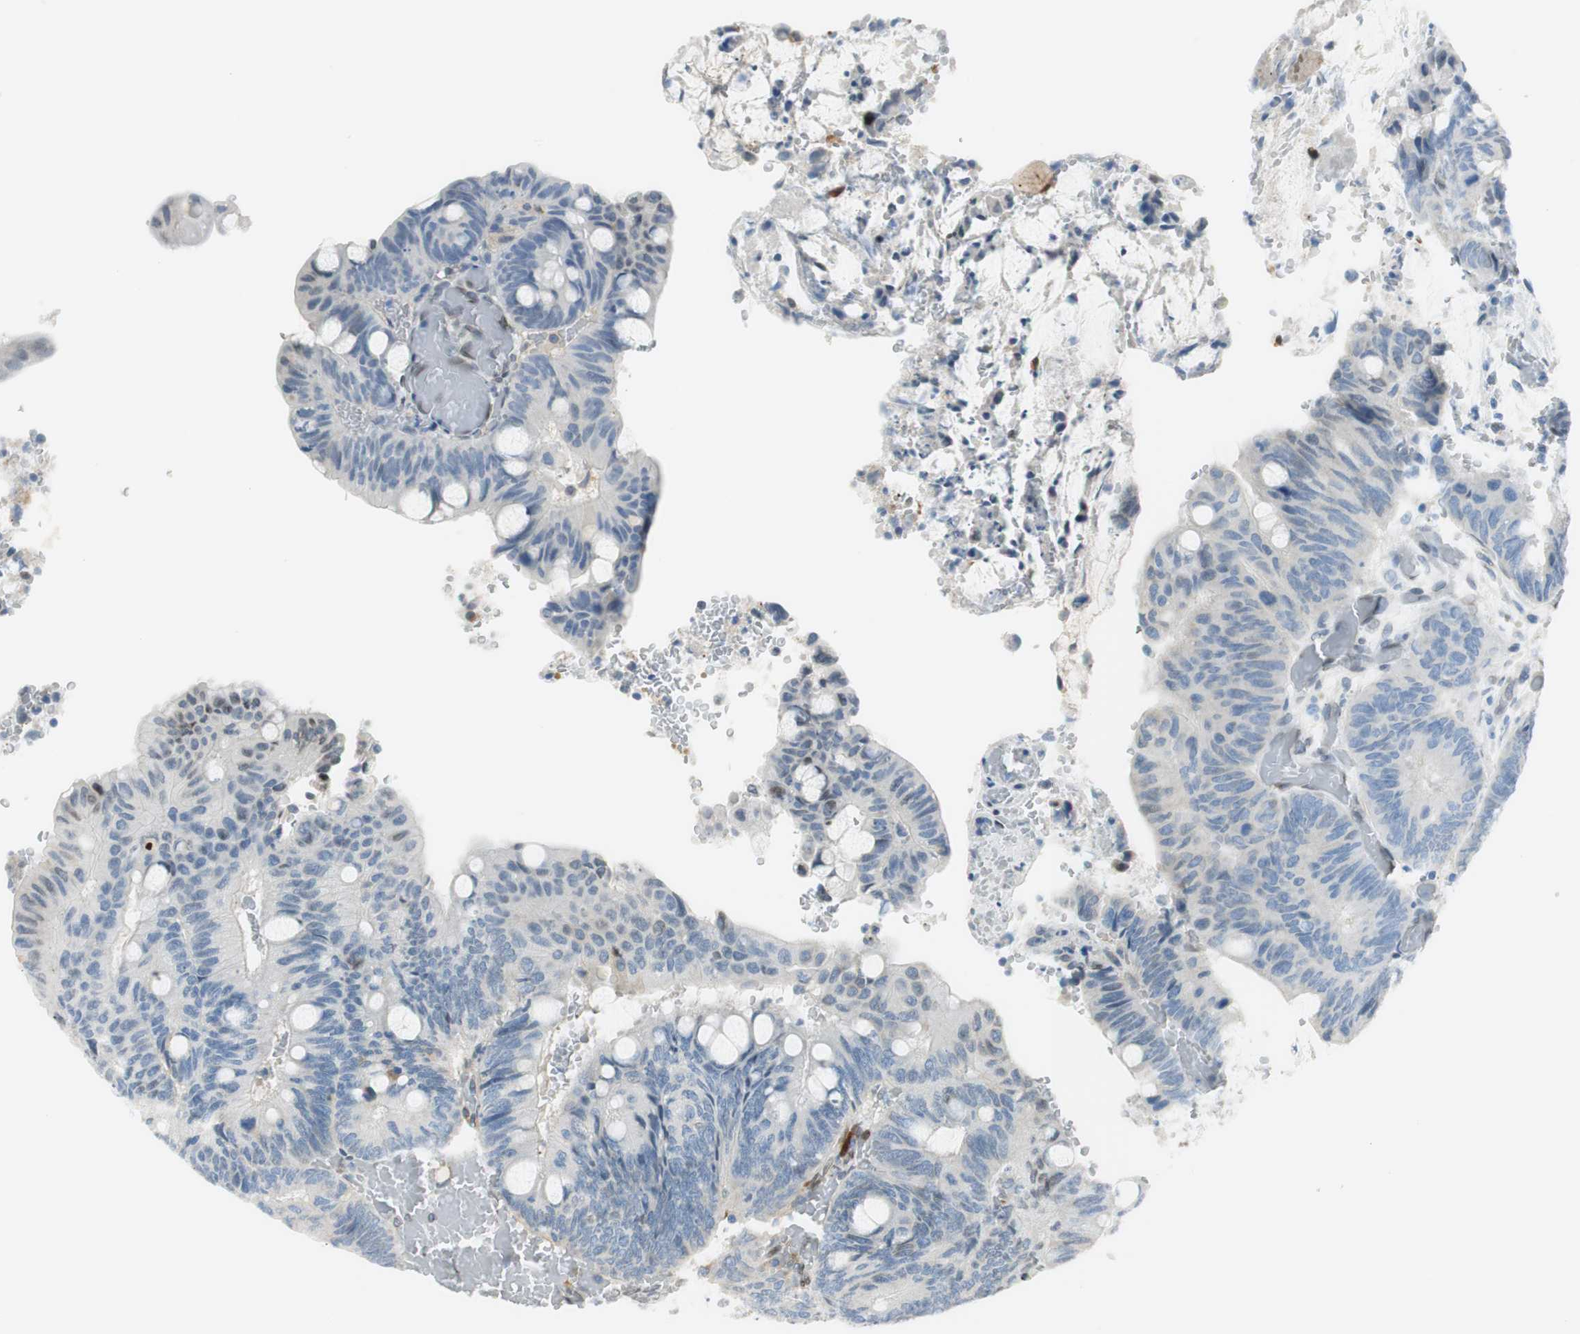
{"staining": {"intensity": "negative", "quantity": "none", "location": "none"}, "tissue": "colorectal cancer", "cell_type": "Tumor cells", "image_type": "cancer", "snomed": [{"axis": "morphology", "description": "Normal tissue, NOS"}, {"axis": "morphology", "description": "Adenocarcinoma, NOS"}, {"axis": "topography", "description": "Rectum"}, {"axis": "topography", "description": "Peripheral nerve tissue"}], "caption": "High power microscopy photomicrograph of an IHC histopathology image of colorectal cancer (adenocarcinoma), revealing no significant staining in tumor cells.", "gene": "TMEM260", "patient": {"sex": "male", "age": 92}}